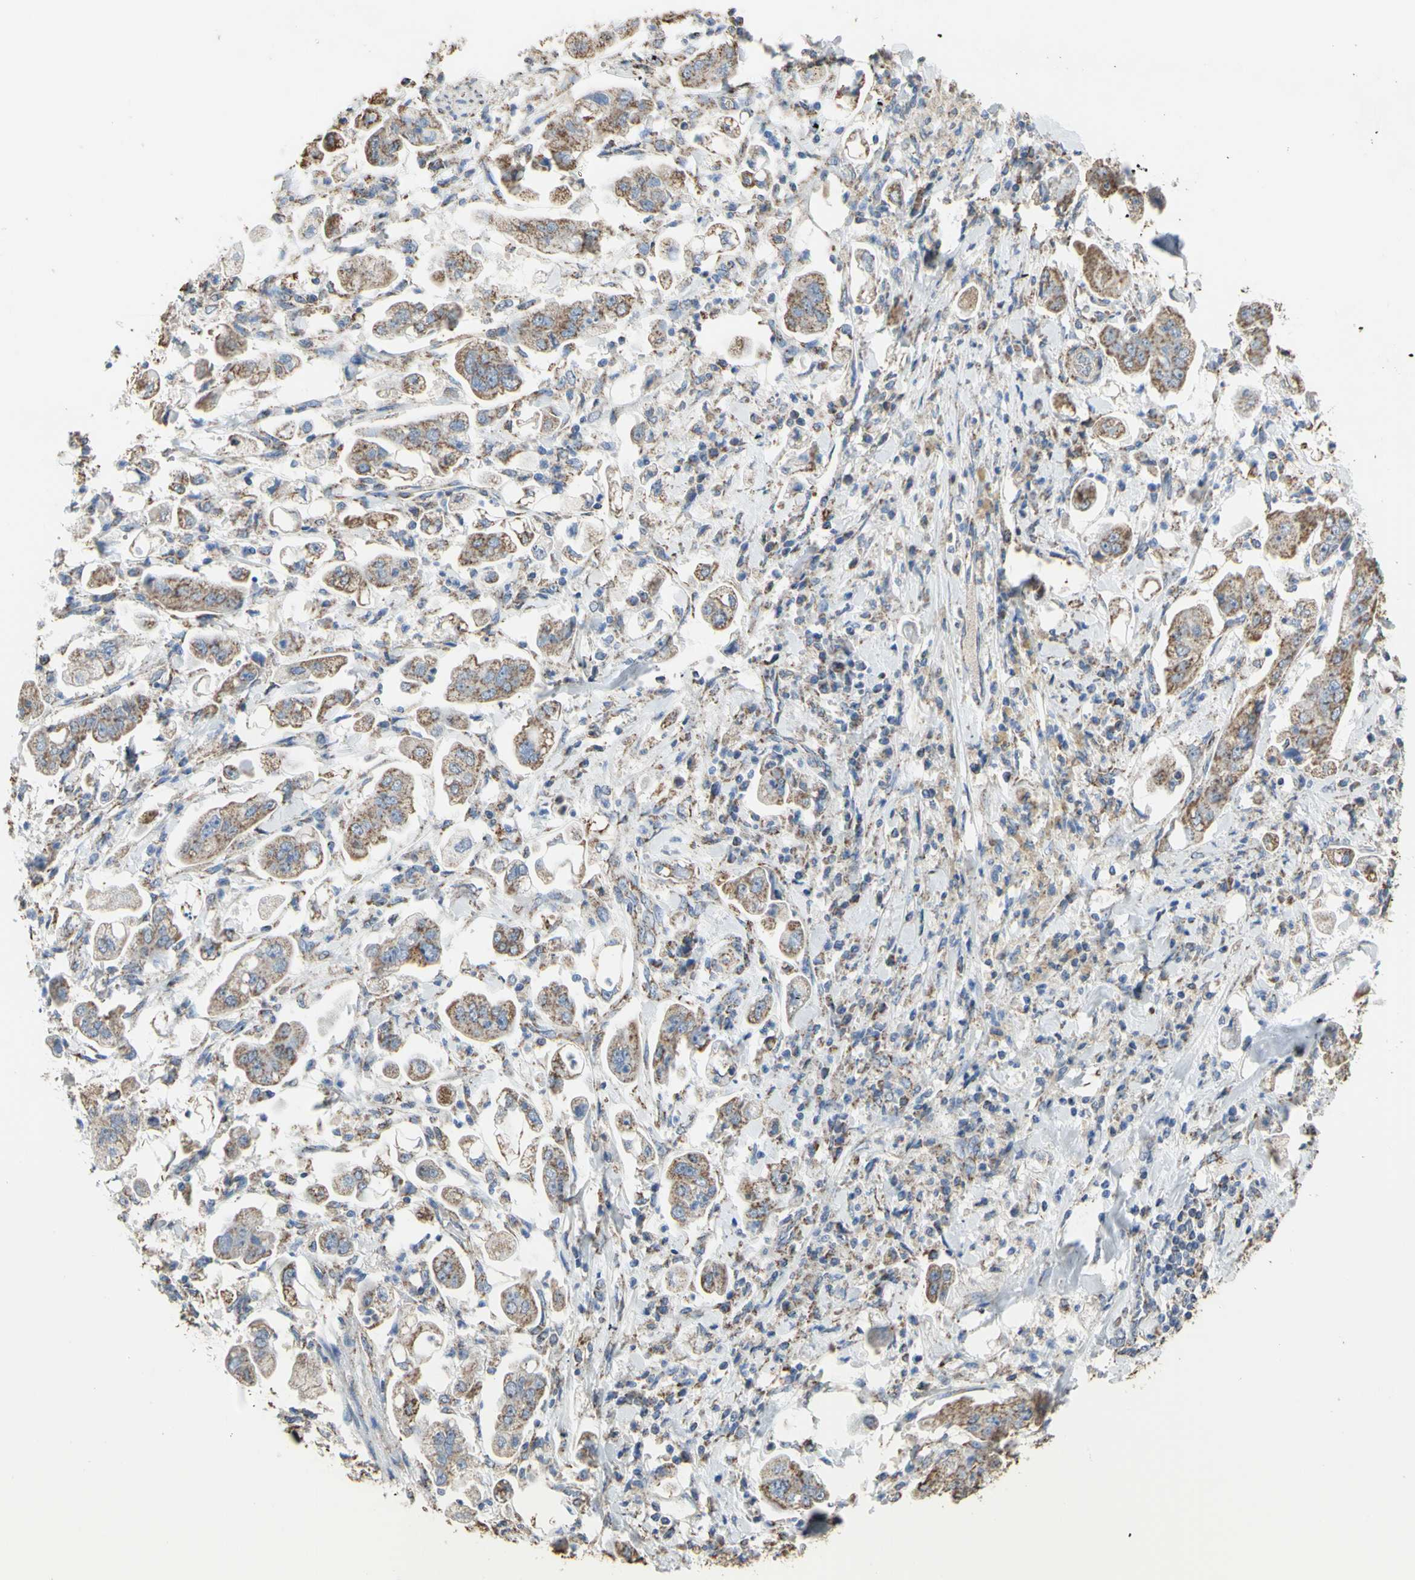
{"staining": {"intensity": "moderate", "quantity": "25%-75%", "location": "cytoplasmic/membranous"}, "tissue": "stomach cancer", "cell_type": "Tumor cells", "image_type": "cancer", "snomed": [{"axis": "morphology", "description": "Adenocarcinoma, NOS"}, {"axis": "topography", "description": "Stomach"}], "caption": "Tumor cells reveal medium levels of moderate cytoplasmic/membranous staining in about 25%-75% of cells in stomach cancer.", "gene": "CMKLR2", "patient": {"sex": "male", "age": 62}}